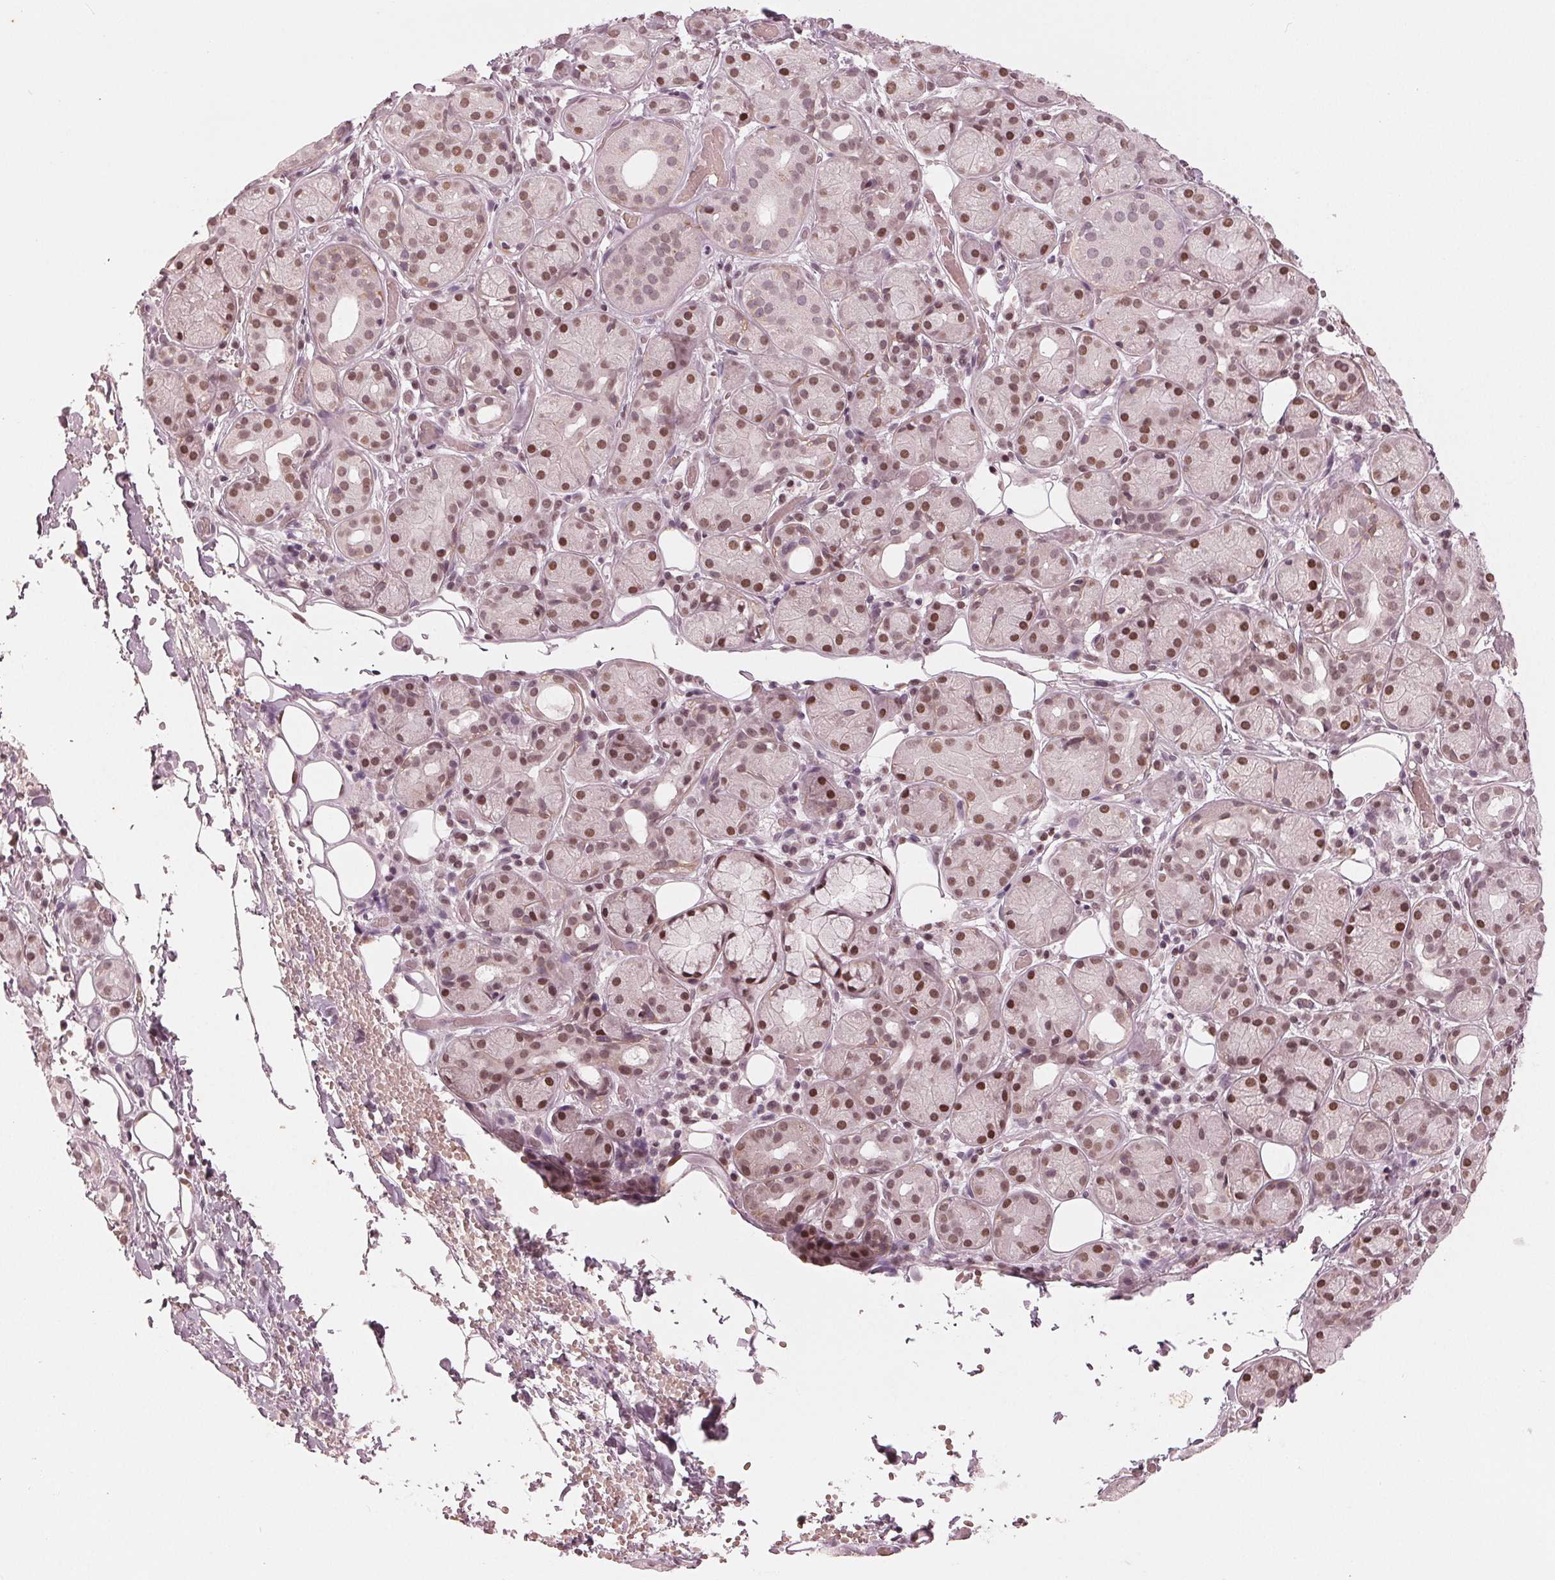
{"staining": {"intensity": "strong", "quantity": "25%-75%", "location": "nuclear"}, "tissue": "salivary gland", "cell_type": "Glandular cells", "image_type": "normal", "snomed": [{"axis": "morphology", "description": "Normal tissue, NOS"}, {"axis": "topography", "description": "Salivary gland"}, {"axis": "topography", "description": "Peripheral nerve tissue"}], "caption": "IHC (DAB) staining of unremarkable human salivary gland displays strong nuclear protein positivity in about 25%-75% of glandular cells. (DAB (3,3'-diaminobenzidine) = brown stain, brightfield microscopy at high magnification).", "gene": "DNMT3L", "patient": {"sex": "male", "age": 71}}